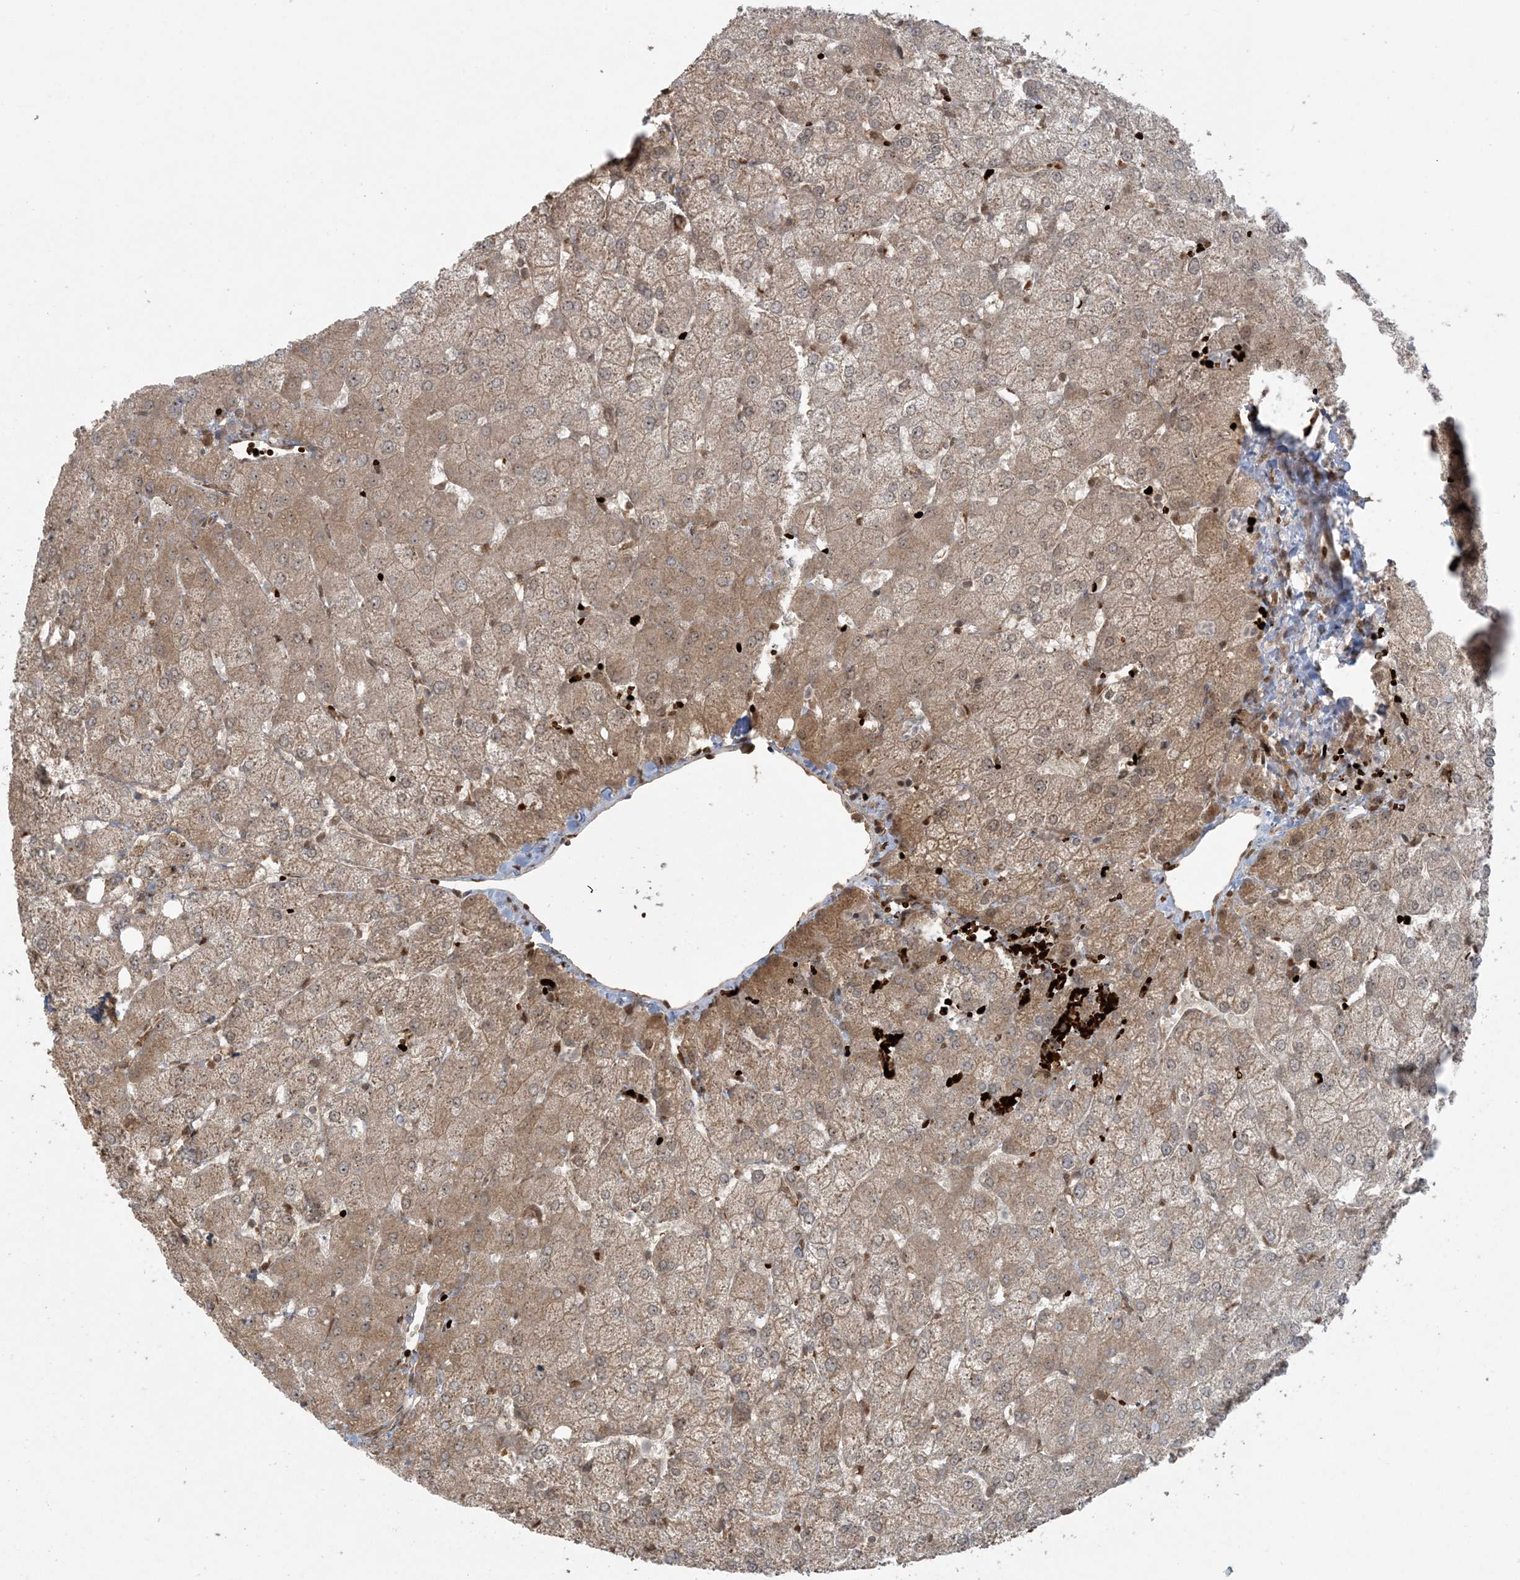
{"staining": {"intensity": "negative", "quantity": "none", "location": "none"}, "tissue": "liver", "cell_type": "Cholangiocytes", "image_type": "normal", "snomed": [{"axis": "morphology", "description": "Normal tissue, NOS"}, {"axis": "topography", "description": "Liver"}], "caption": "Immunohistochemical staining of normal human liver demonstrates no significant positivity in cholangiocytes. (DAB immunohistochemistry, high magnification).", "gene": "ABCF3", "patient": {"sex": "female", "age": 54}}